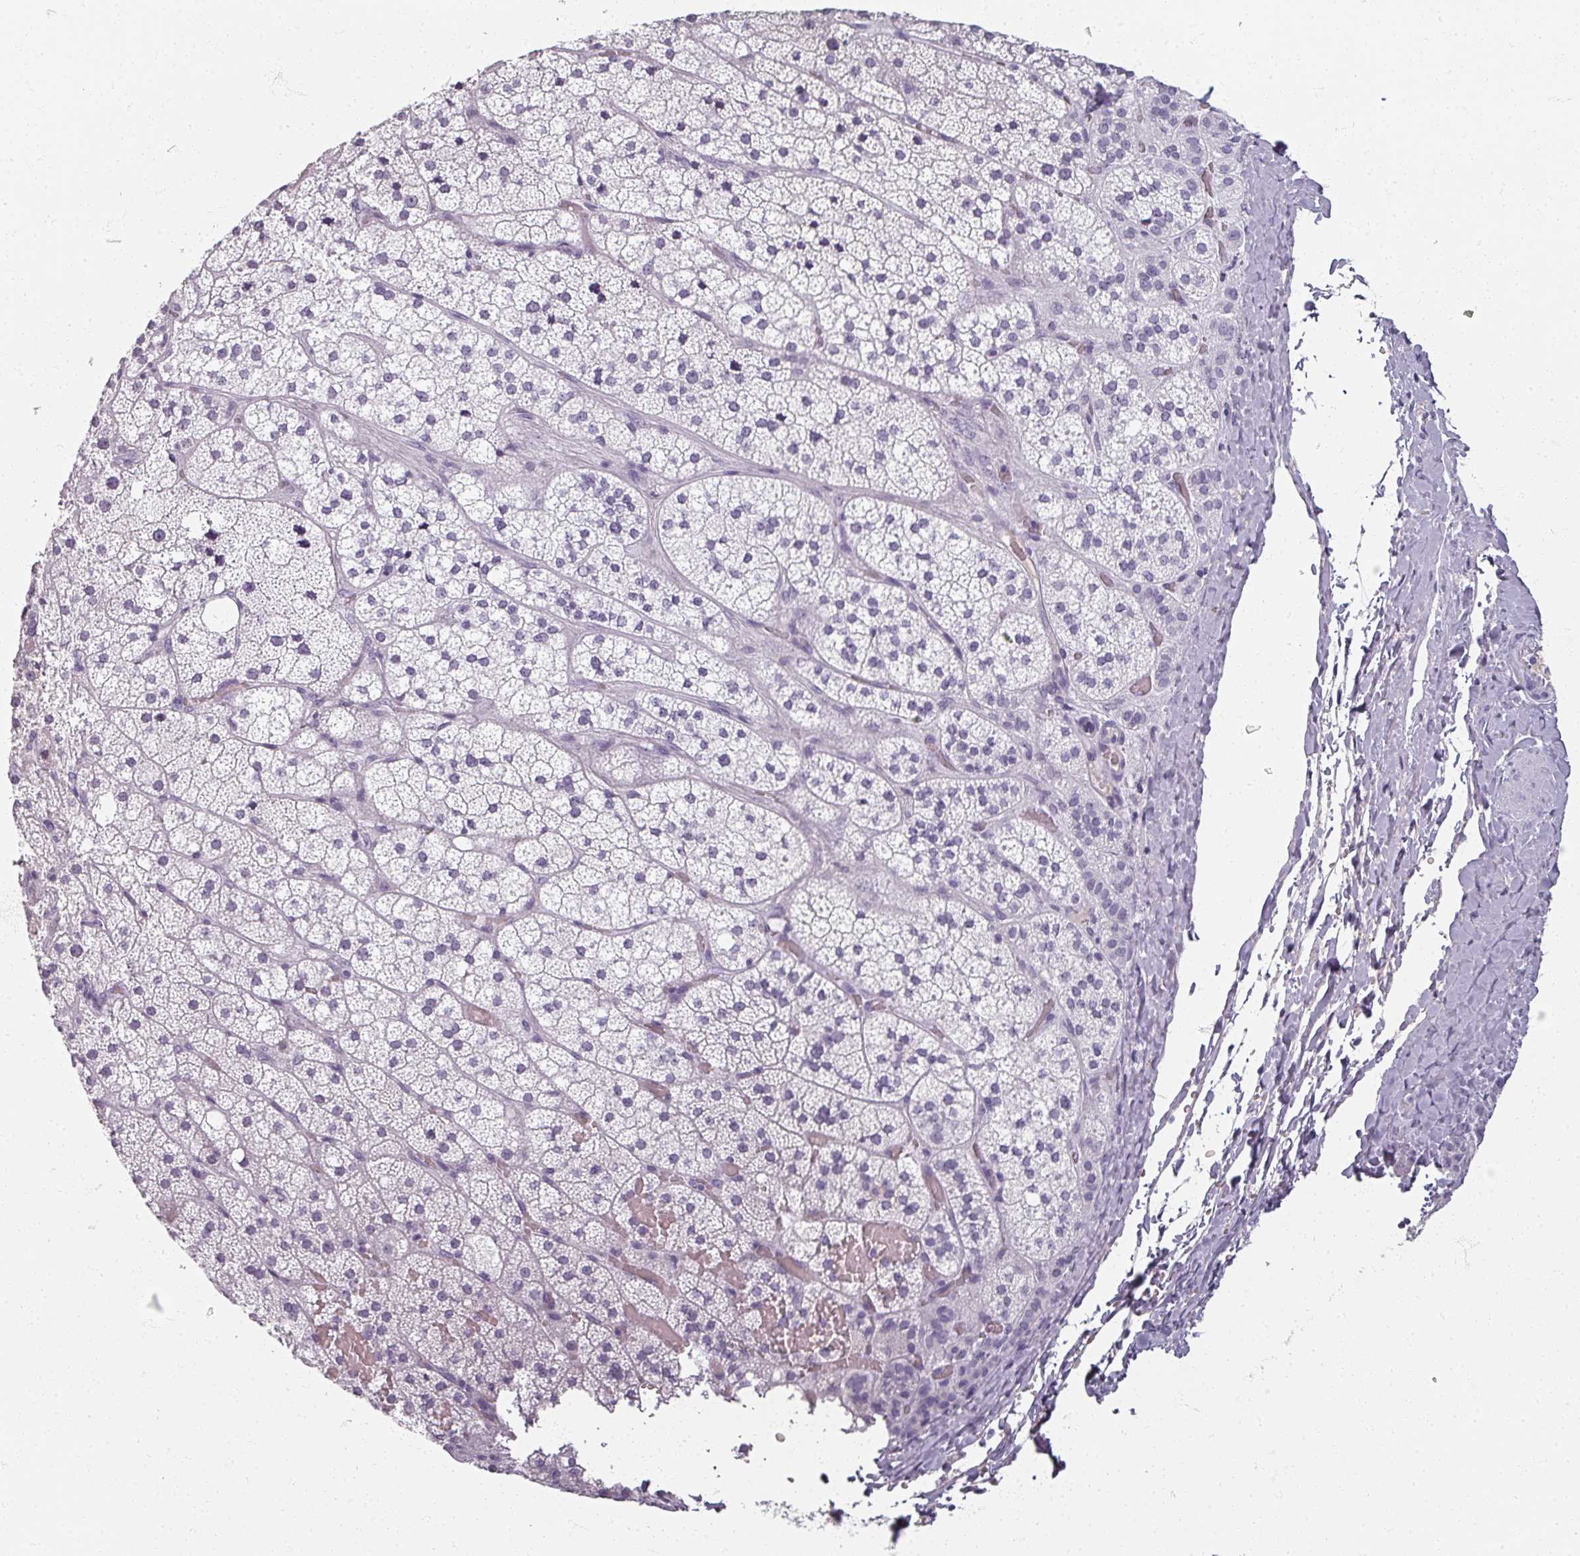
{"staining": {"intensity": "negative", "quantity": "none", "location": "none"}, "tissue": "adrenal gland", "cell_type": "Glandular cells", "image_type": "normal", "snomed": [{"axis": "morphology", "description": "Normal tissue, NOS"}, {"axis": "topography", "description": "Adrenal gland"}], "caption": "Histopathology image shows no protein expression in glandular cells of normal adrenal gland.", "gene": "REG3A", "patient": {"sex": "male", "age": 53}}